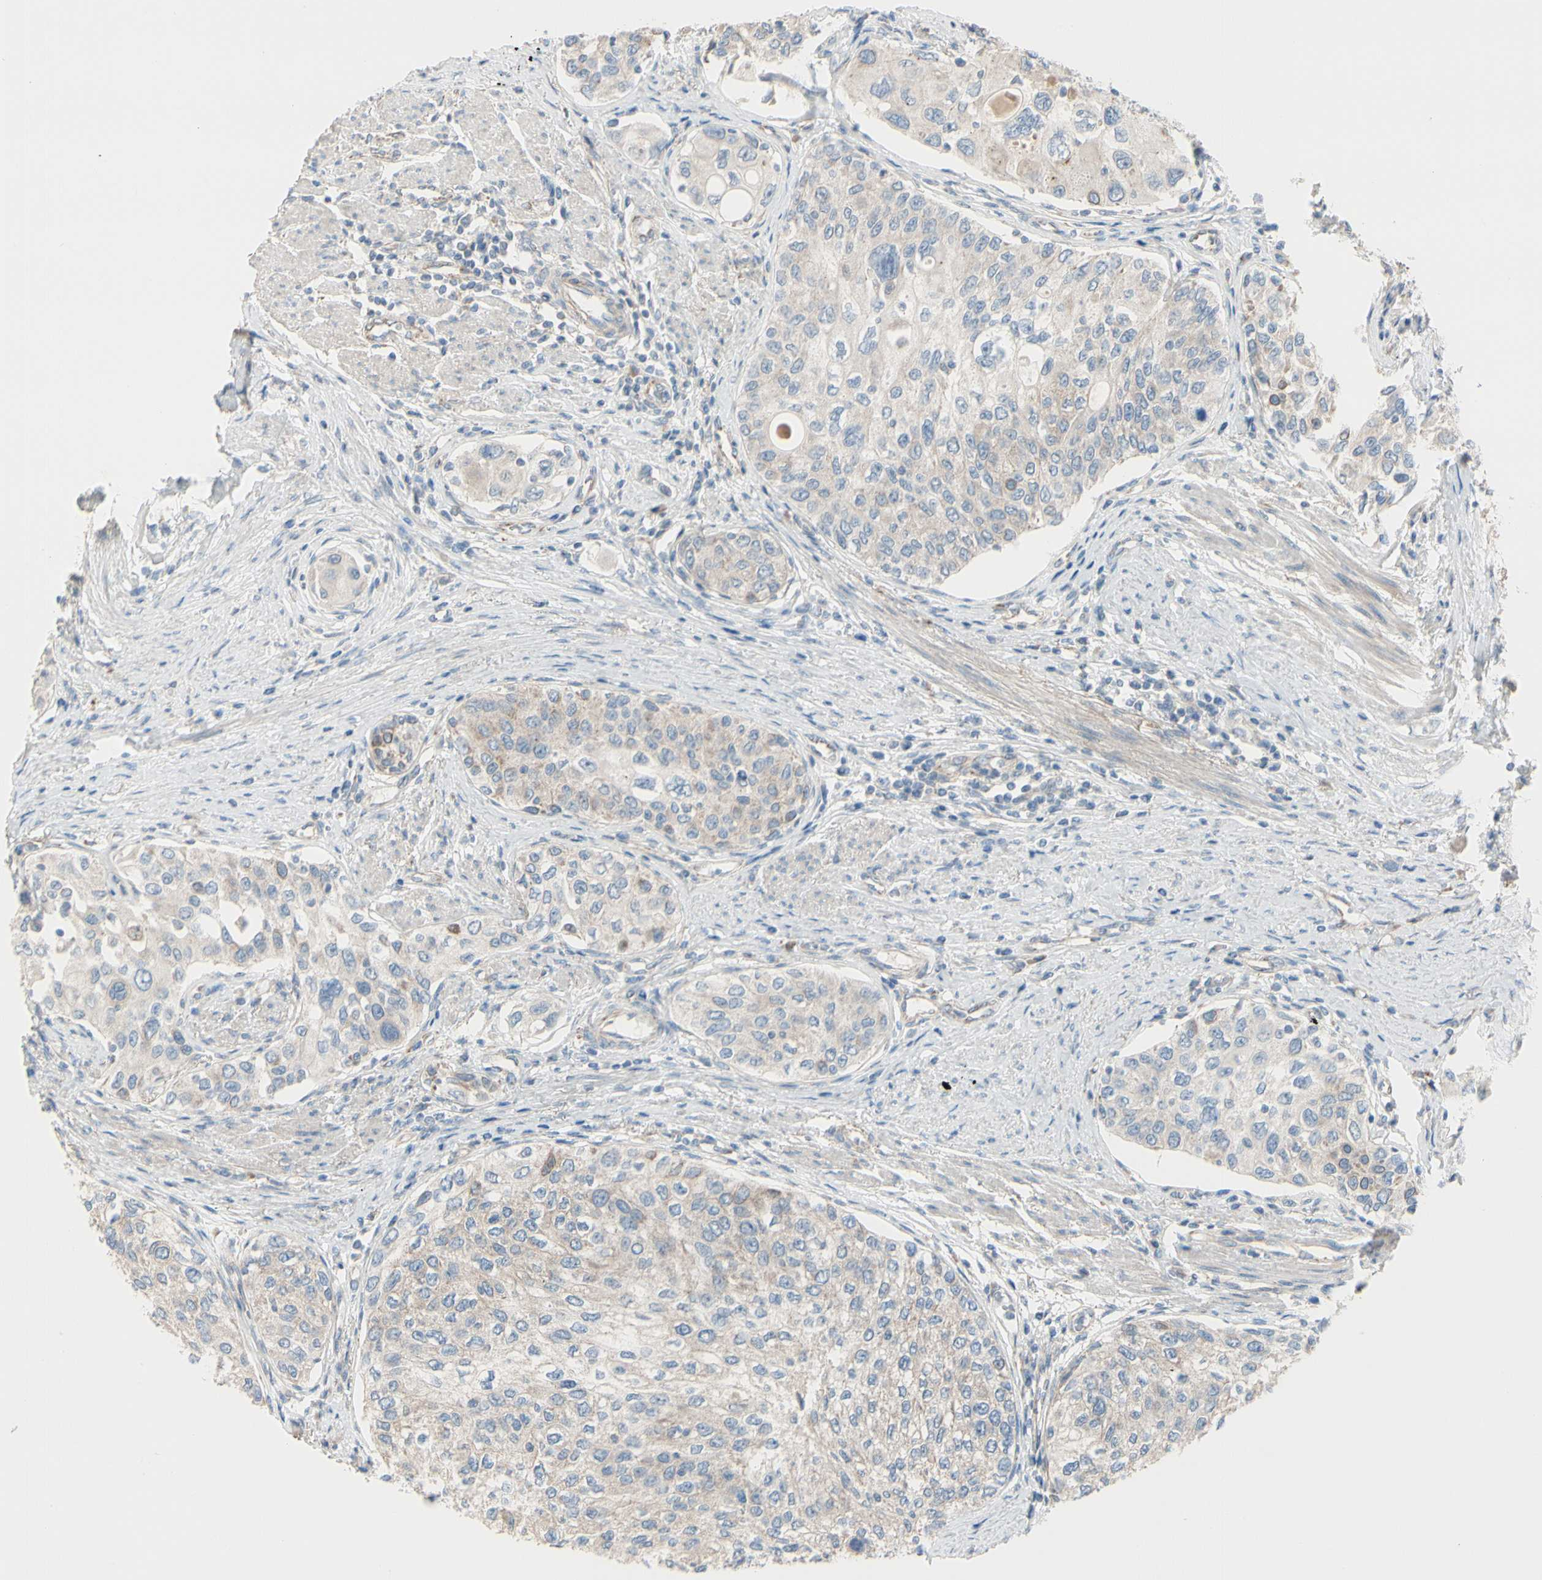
{"staining": {"intensity": "weak", "quantity": ">75%", "location": "cytoplasmic/membranous"}, "tissue": "urothelial cancer", "cell_type": "Tumor cells", "image_type": "cancer", "snomed": [{"axis": "morphology", "description": "Urothelial carcinoma, High grade"}, {"axis": "topography", "description": "Urinary bladder"}], "caption": "IHC micrograph of neoplastic tissue: urothelial carcinoma (high-grade) stained using IHC exhibits low levels of weak protein expression localized specifically in the cytoplasmic/membranous of tumor cells, appearing as a cytoplasmic/membranous brown color.", "gene": "EPHA3", "patient": {"sex": "female", "age": 56}}